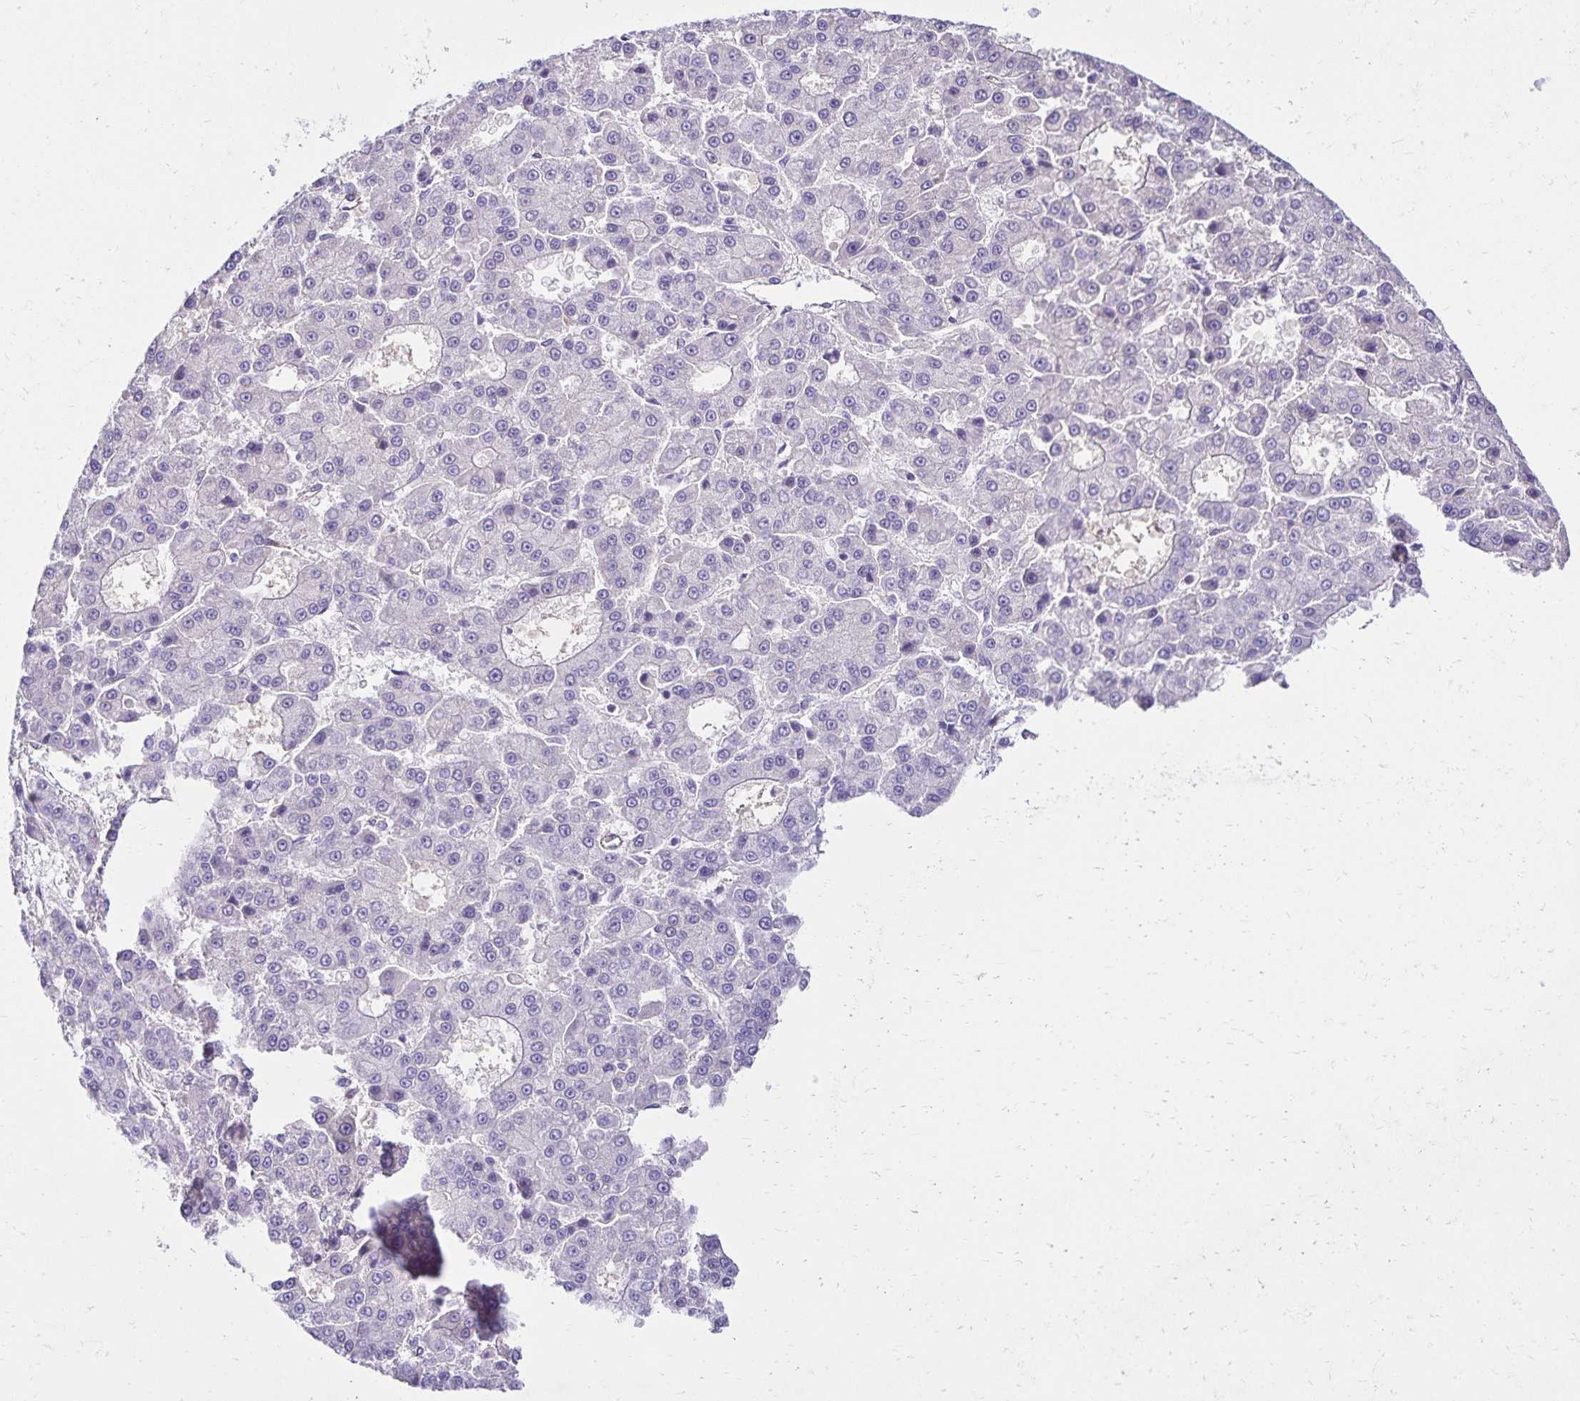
{"staining": {"intensity": "negative", "quantity": "none", "location": "none"}, "tissue": "liver cancer", "cell_type": "Tumor cells", "image_type": "cancer", "snomed": [{"axis": "morphology", "description": "Carcinoma, Hepatocellular, NOS"}, {"axis": "topography", "description": "Liver"}], "caption": "Immunohistochemical staining of hepatocellular carcinoma (liver) displays no significant expression in tumor cells.", "gene": "TRPV6", "patient": {"sex": "male", "age": 70}}